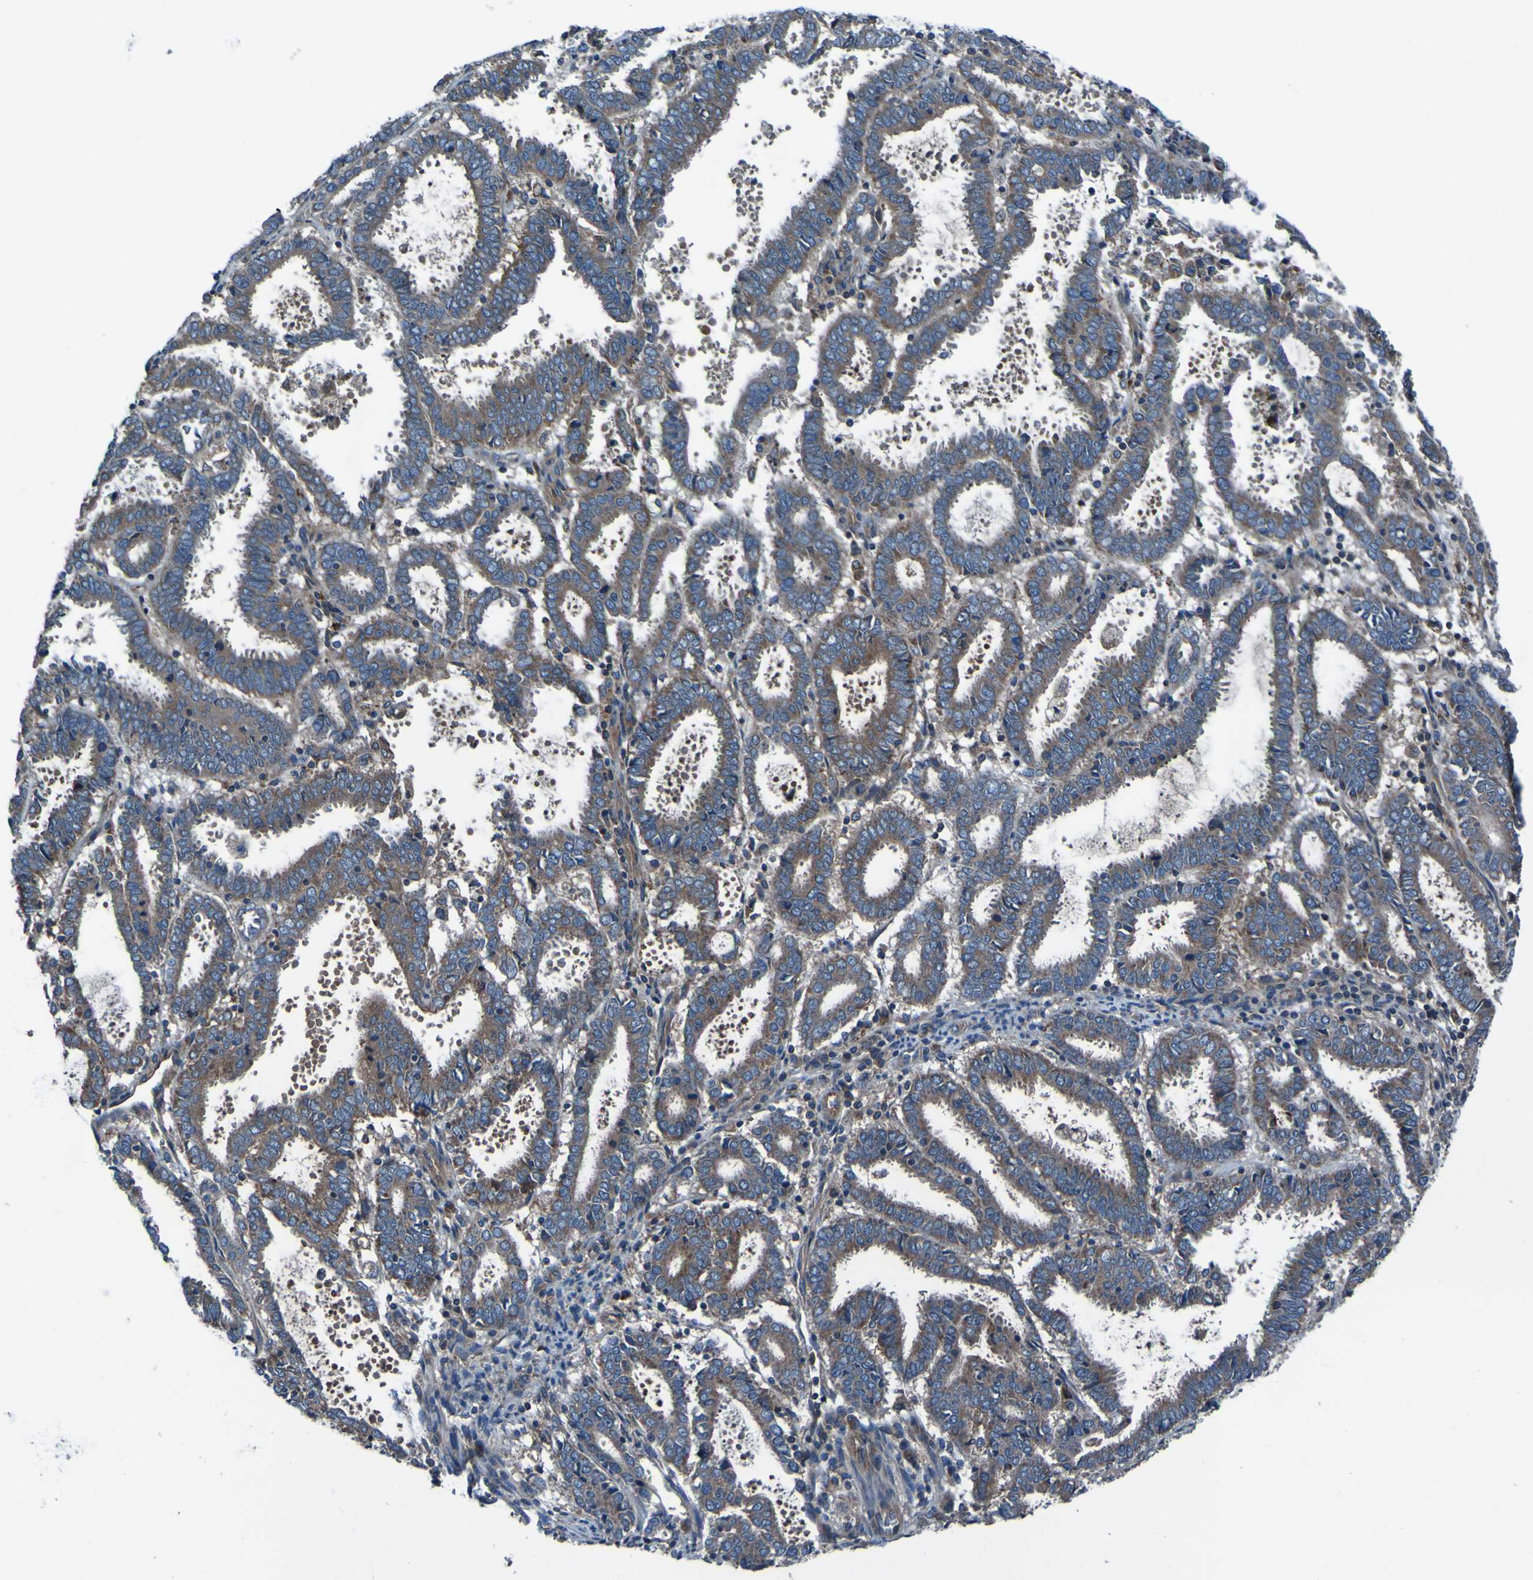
{"staining": {"intensity": "moderate", "quantity": ">75%", "location": "cytoplasmic/membranous"}, "tissue": "endometrial cancer", "cell_type": "Tumor cells", "image_type": "cancer", "snomed": [{"axis": "morphology", "description": "Adenocarcinoma, NOS"}, {"axis": "topography", "description": "Uterus"}], "caption": "Endometrial adenocarcinoma was stained to show a protein in brown. There is medium levels of moderate cytoplasmic/membranous staining in about >75% of tumor cells. Using DAB (3,3'-diaminobenzidine) (brown) and hematoxylin (blue) stains, captured at high magnification using brightfield microscopy.", "gene": "RAB5B", "patient": {"sex": "female", "age": 83}}